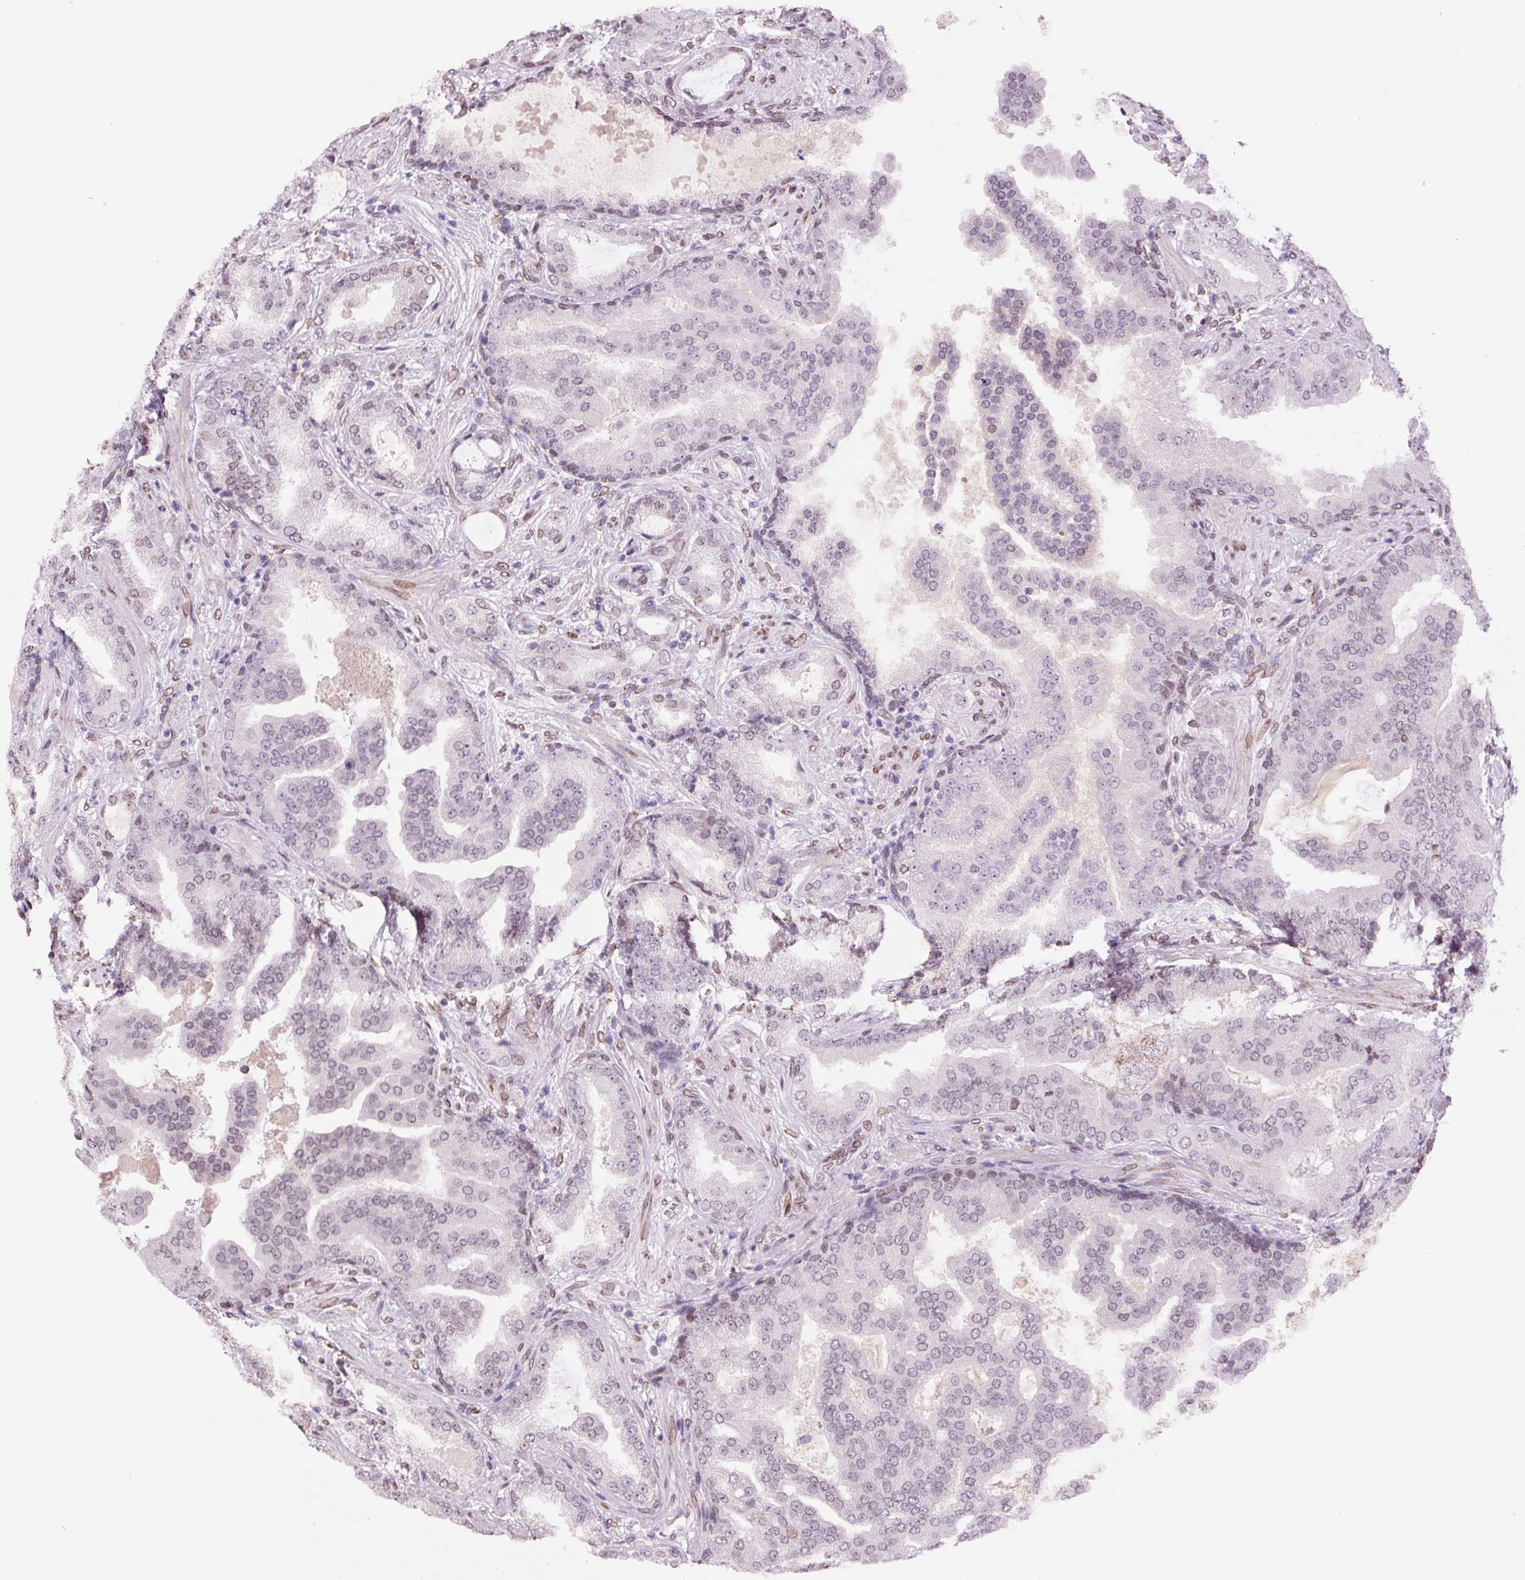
{"staining": {"intensity": "weak", "quantity": "<25%", "location": "cytoplasmic/membranous,nuclear"}, "tissue": "prostate cancer", "cell_type": "Tumor cells", "image_type": "cancer", "snomed": [{"axis": "morphology", "description": "Adenocarcinoma, High grade"}, {"axis": "topography", "description": "Prostate"}], "caption": "Protein analysis of adenocarcinoma (high-grade) (prostate) reveals no significant positivity in tumor cells.", "gene": "ZNF224", "patient": {"sex": "male", "age": 68}}